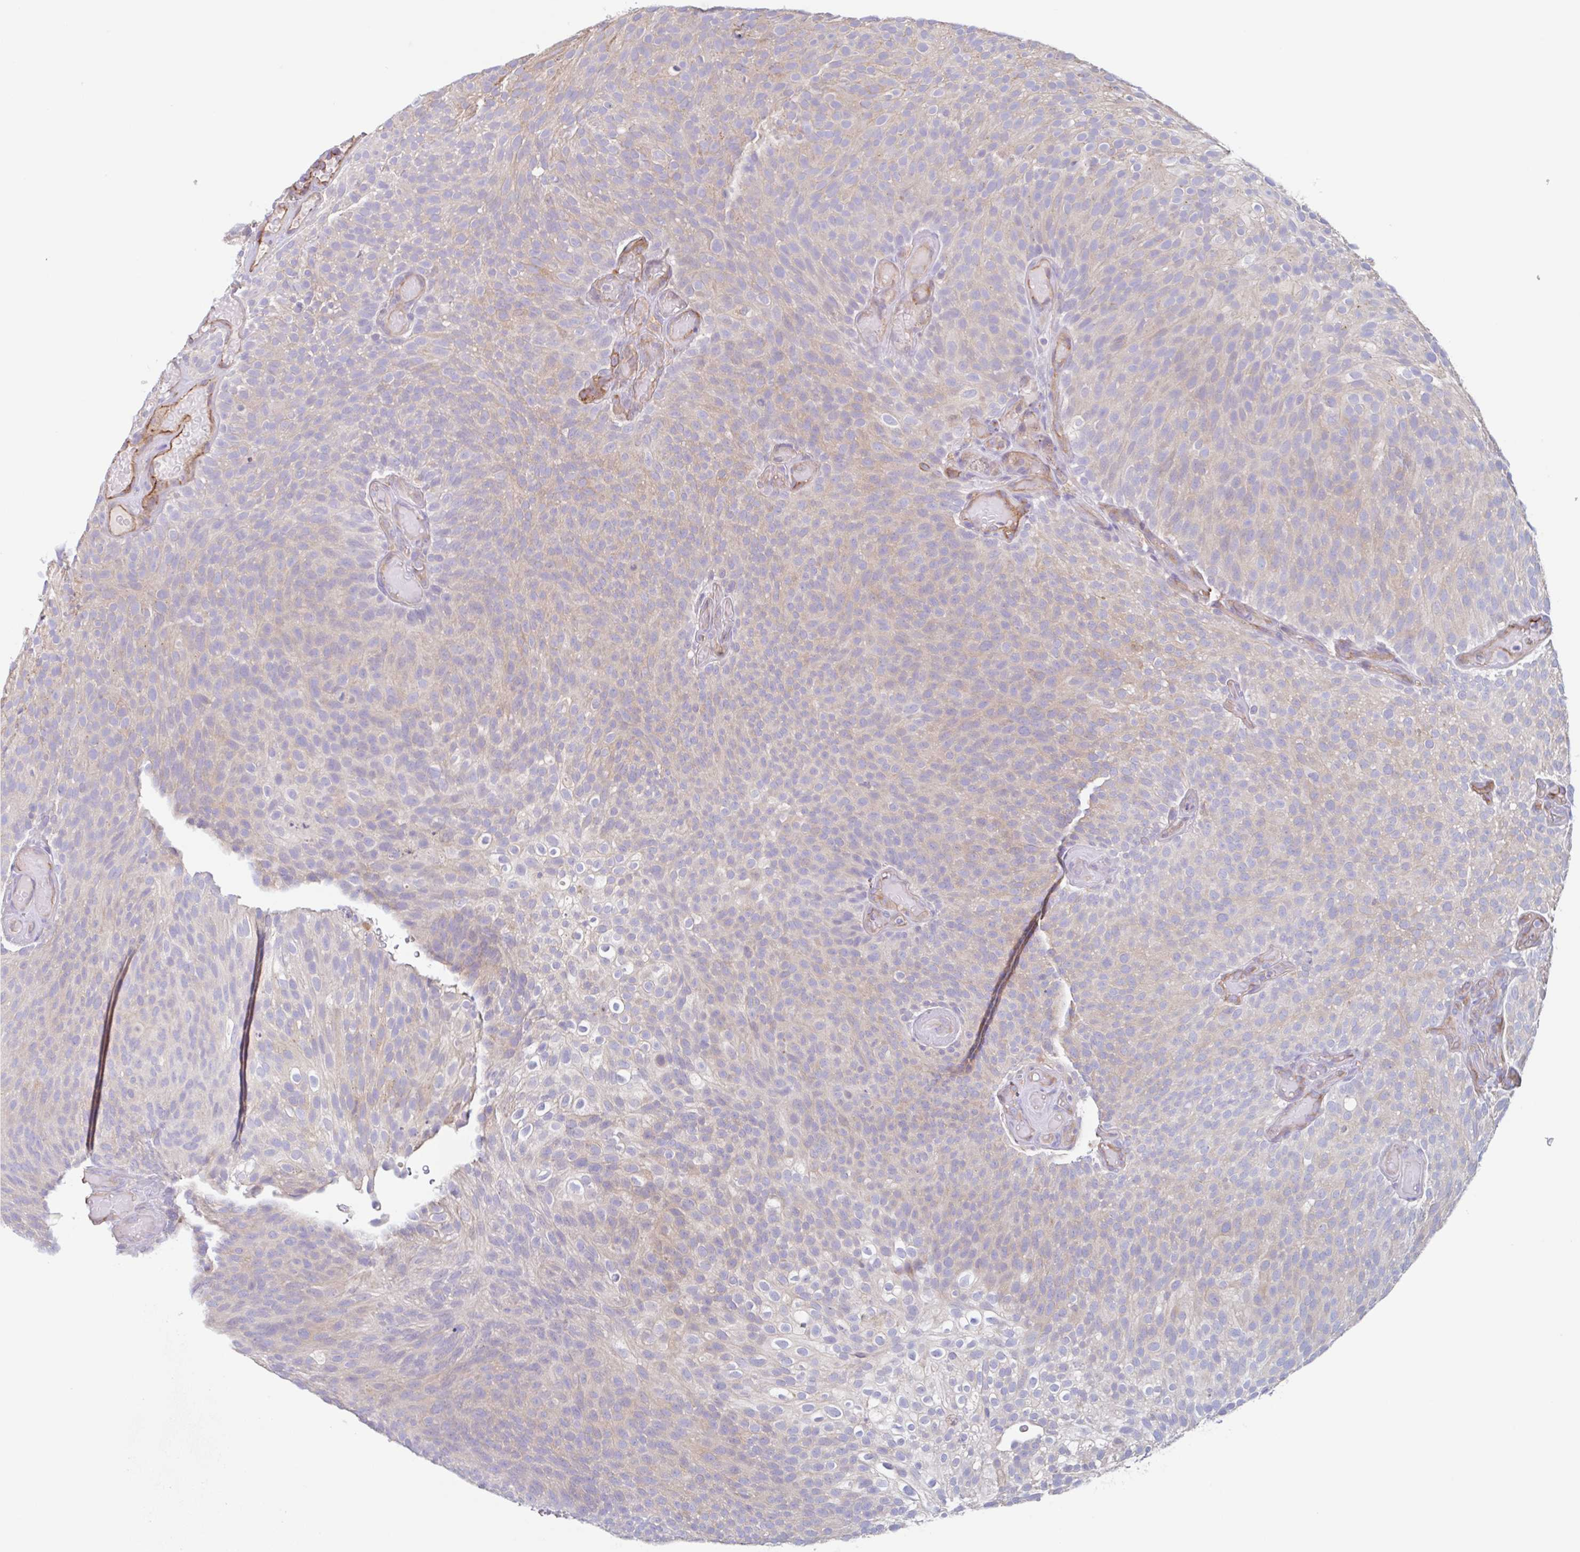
{"staining": {"intensity": "weak", "quantity": "25%-75%", "location": "cytoplasmic/membranous"}, "tissue": "urothelial cancer", "cell_type": "Tumor cells", "image_type": "cancer", "snomed": [{"axis": "morphology", "description": "Urothelial carcinoma, Low grade"}, {"axis": "topography", "description": "Urinary bladder"}], "caption": "About 25%-75% of tumor cells in low-grade urothelial carcinoma display weak cytoplasmic/membranous protein expression as visualized by brown immunohistochemical staining.", "gene": "EHD4", "patient": {"sex": "male", "age": 78}}